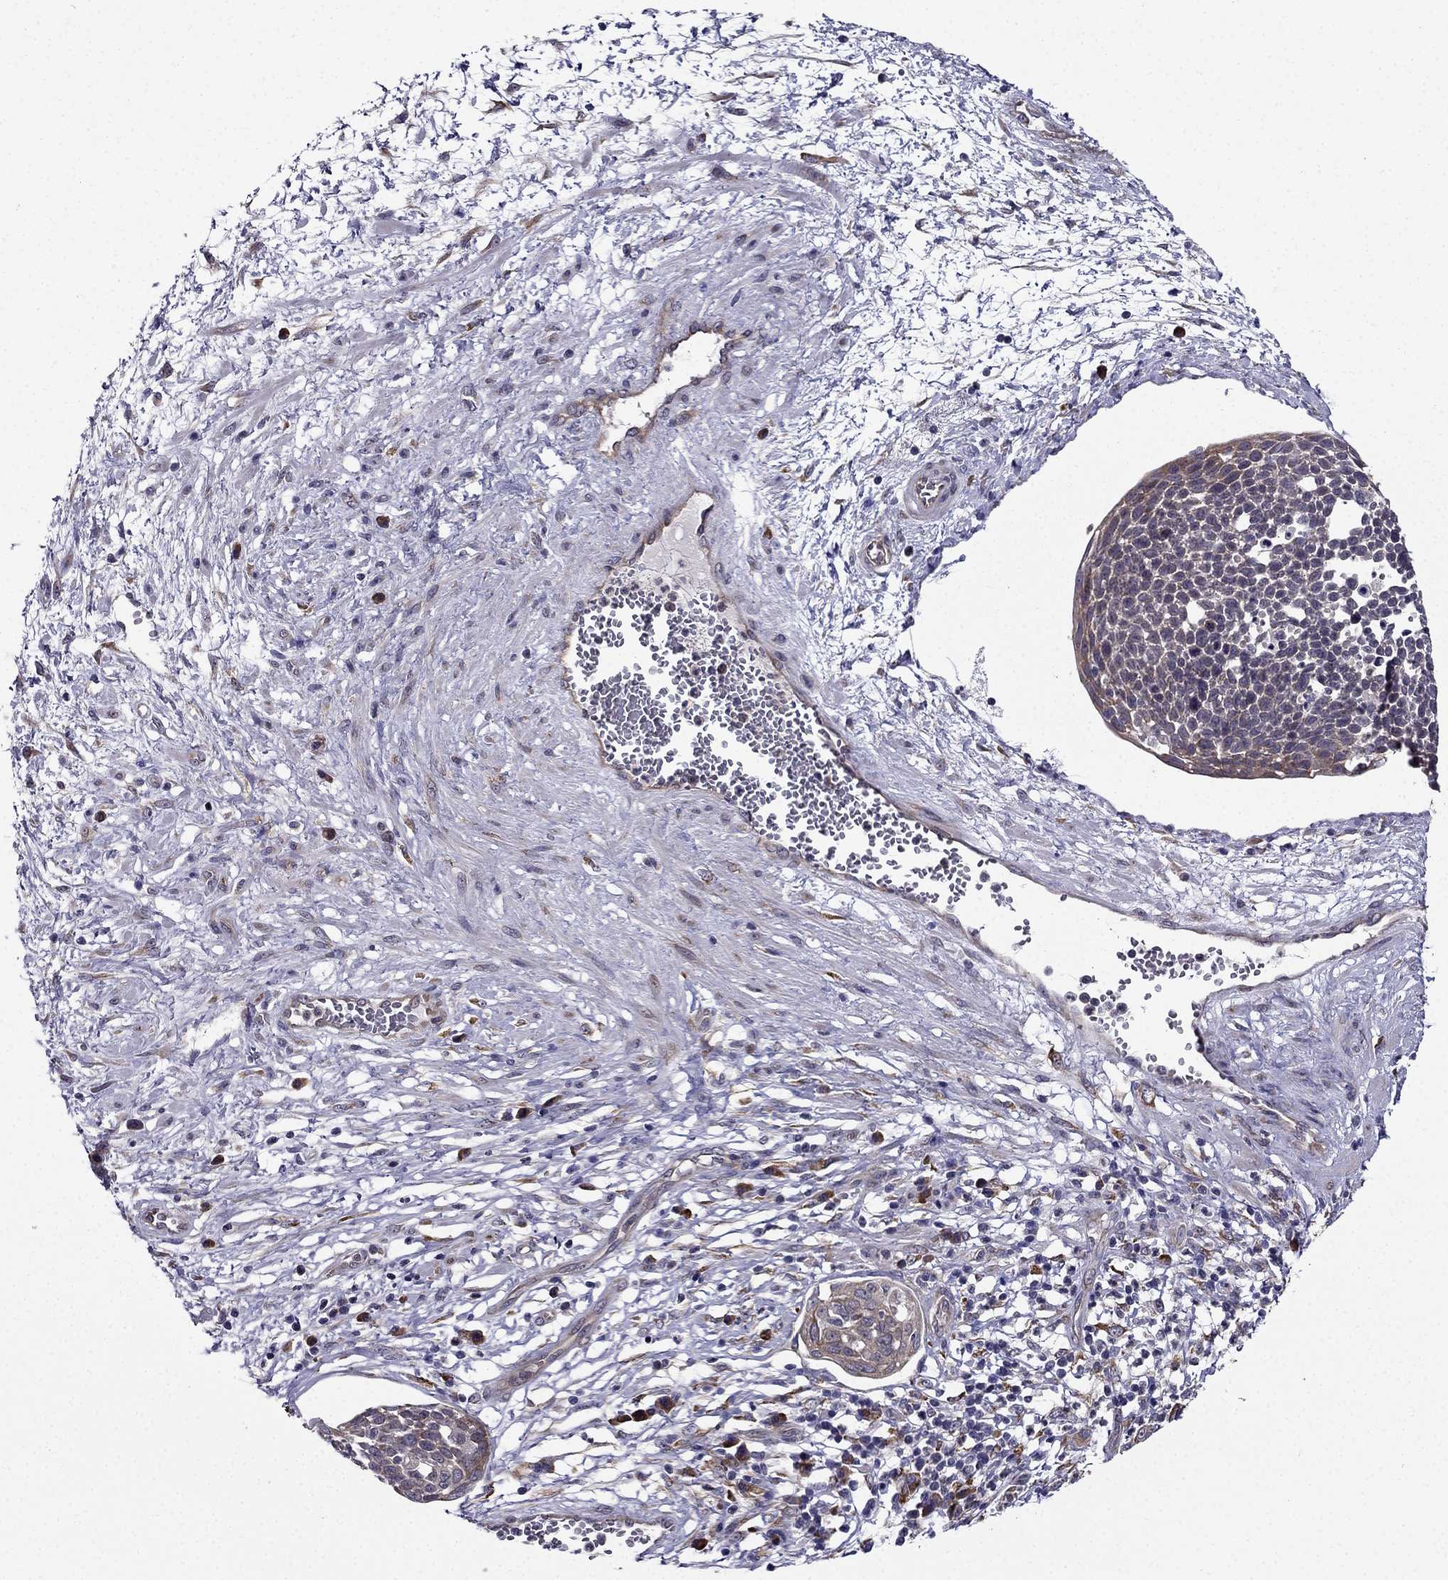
{"staining": {"intensity": "weak", "quantity": "<25%", "location": "cytoplasmic/membranous"}, "tissue": "cervical cancer", "cell_type": "Tumor cells", "image_type": "cancer", "snomed": [{"axis": "morphology", "description": "Squamous cell carcinoma, NOS"}, {"axis": "topography", "description": "Cervix"}], "caption": "This is a photomicrograph of immunohistochemistry (IHC) staining of cervical cancer (squamous cell carcinoma), which shows no staining in tumor cells. (DAB immunohistochemistry with hematoxylin counter stain).", "gene": "ARHGEF28", "patient": {"sex": "female", "age": 34}}